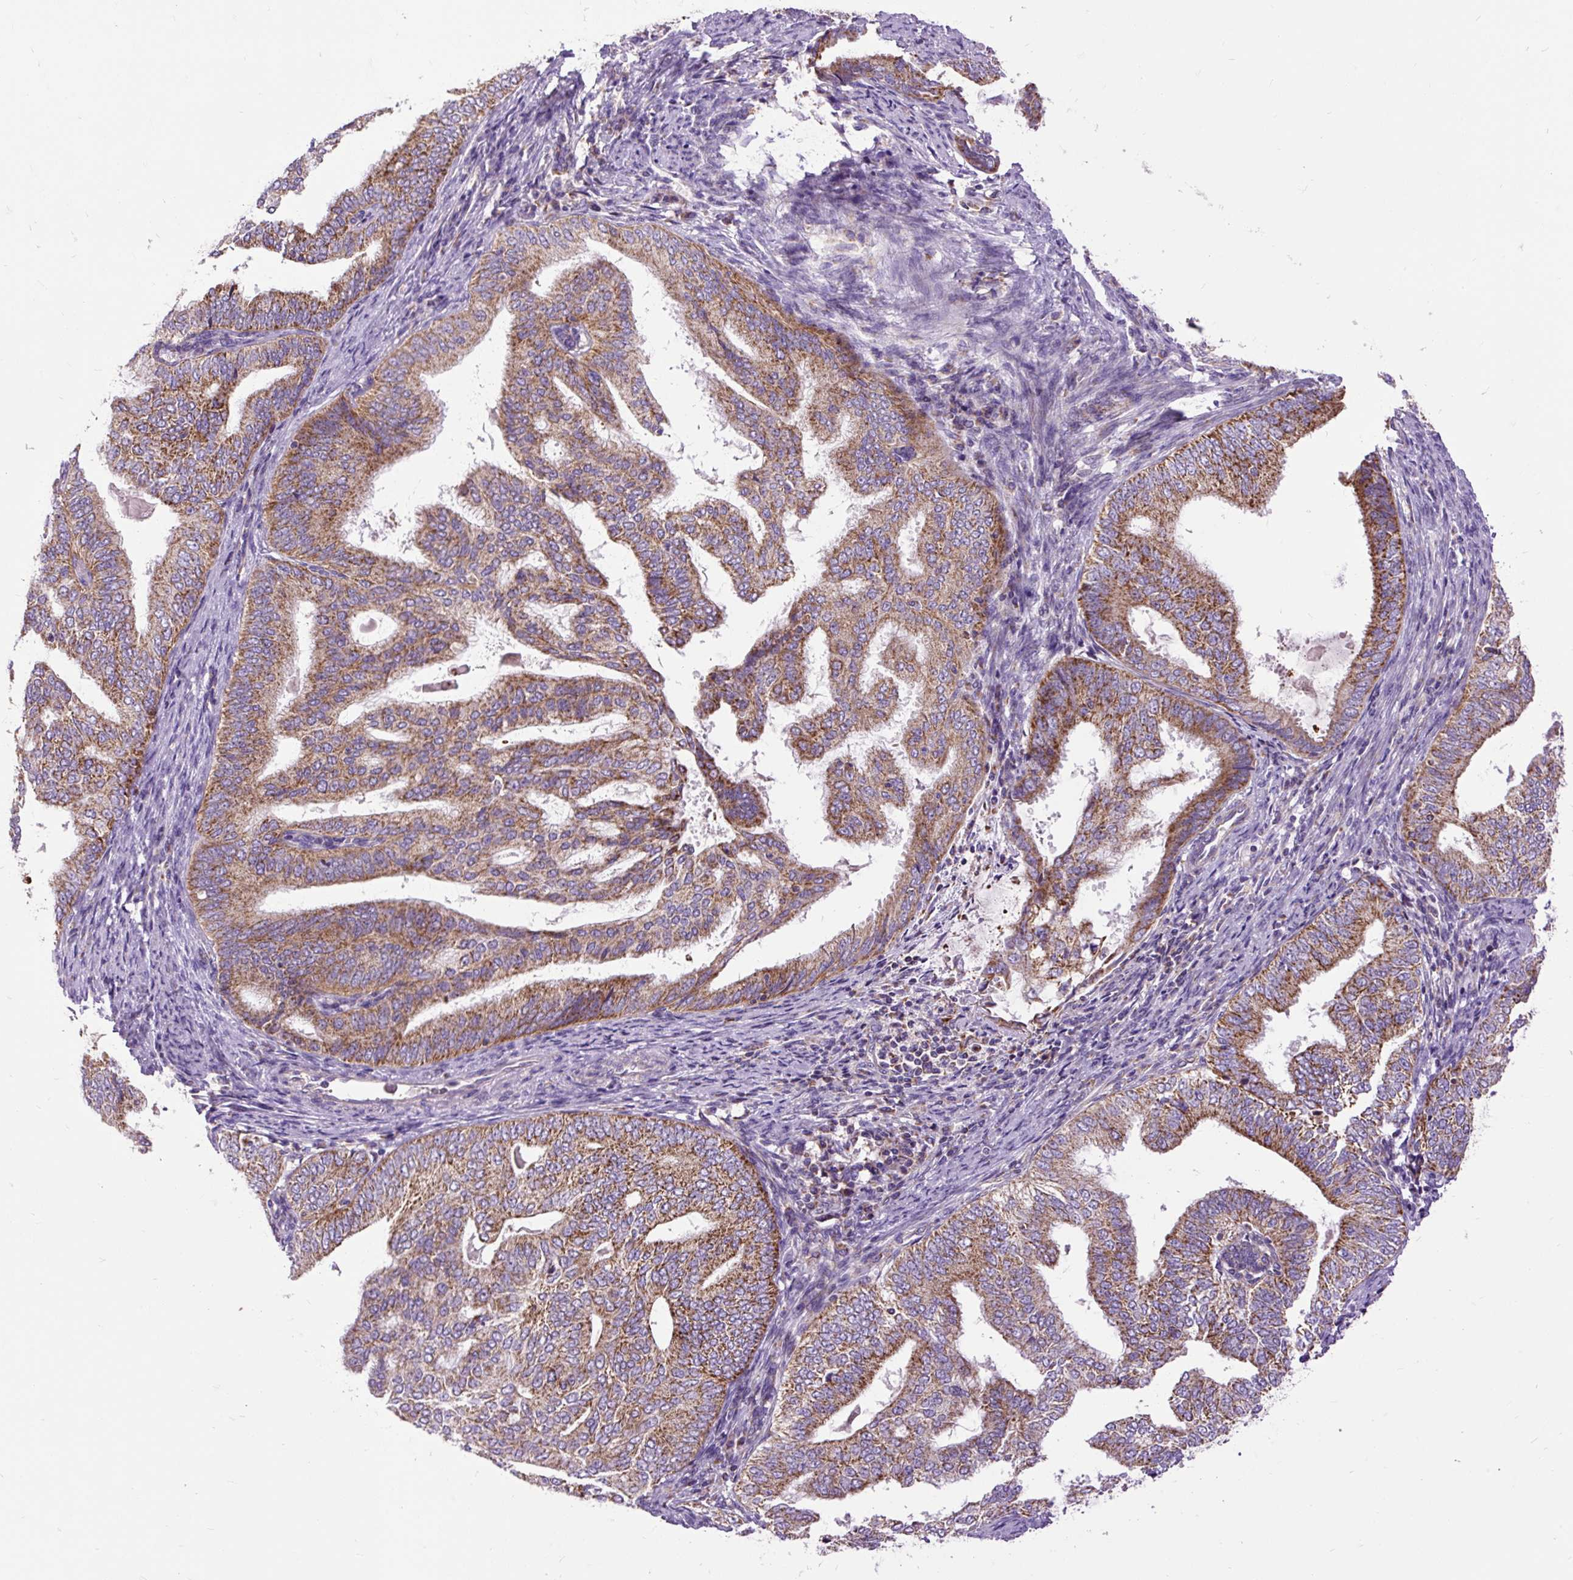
{"staining": {"intensity": "moderate", "quantity": ">75%", "location": "cytoplasmic/membranous"}, "tissue": "endometrial cancer", "cell_type": "Tumor cells", "image_type": "cancer", "snomed": [{"axis": "morphology", "description": "Adenocarcinoma, NOS"}, {"axis": "topography", "description": "Endometrium"}], "caption": "Endometrial cancer (adenocarcinoma) tissue reveals moderate cytoplasmic/membranous staining in about >75% of tumor cells, visualized by immunohistochemistry.", "gene": "TOMM40", "patient": {"sex": "female", "age": 58}}